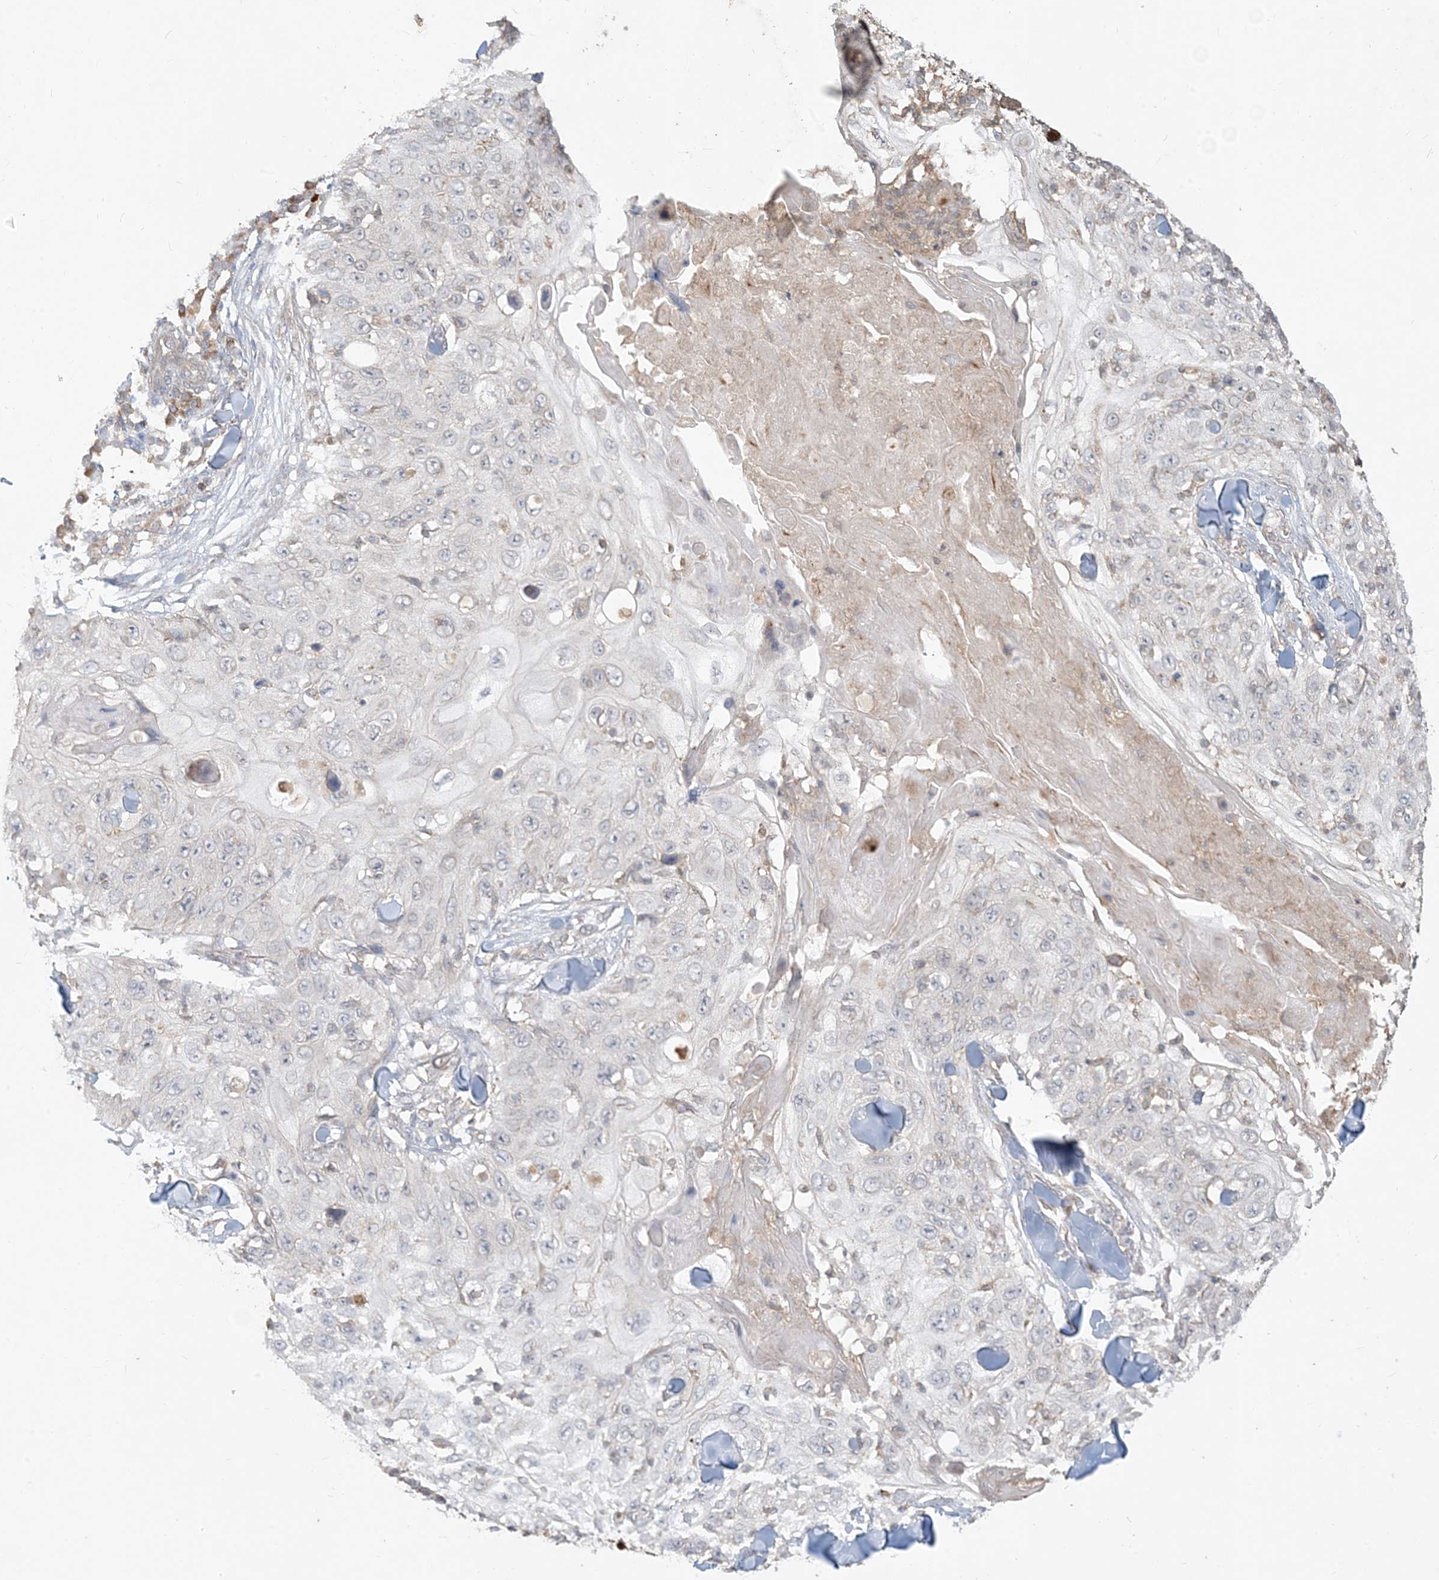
{"staining": {"intensity": "negative", "quantity": "none", "location": "none"}, "tissue": "skin cancer", "cell_type": "Tumor cells", "image_type": "cancer", "snomed": [{"axis": "morphology", "description": "Squamous cell carcinoma, NOS"}, {"axis": "topography", "description": "Skin"}], "caption": "High power microscopy histopathology image of an immunohistochemistry (IHC) micrograph of squamous cell carcinoma (skin), revealing no significant positivity in tumor cells. (DAB (3,3'-diaminobenzidine) immunohistochemistry with hematoxylin counter stain).", "gene": "MCOLN1", "patient": {"sex": "male", "age": 86}}